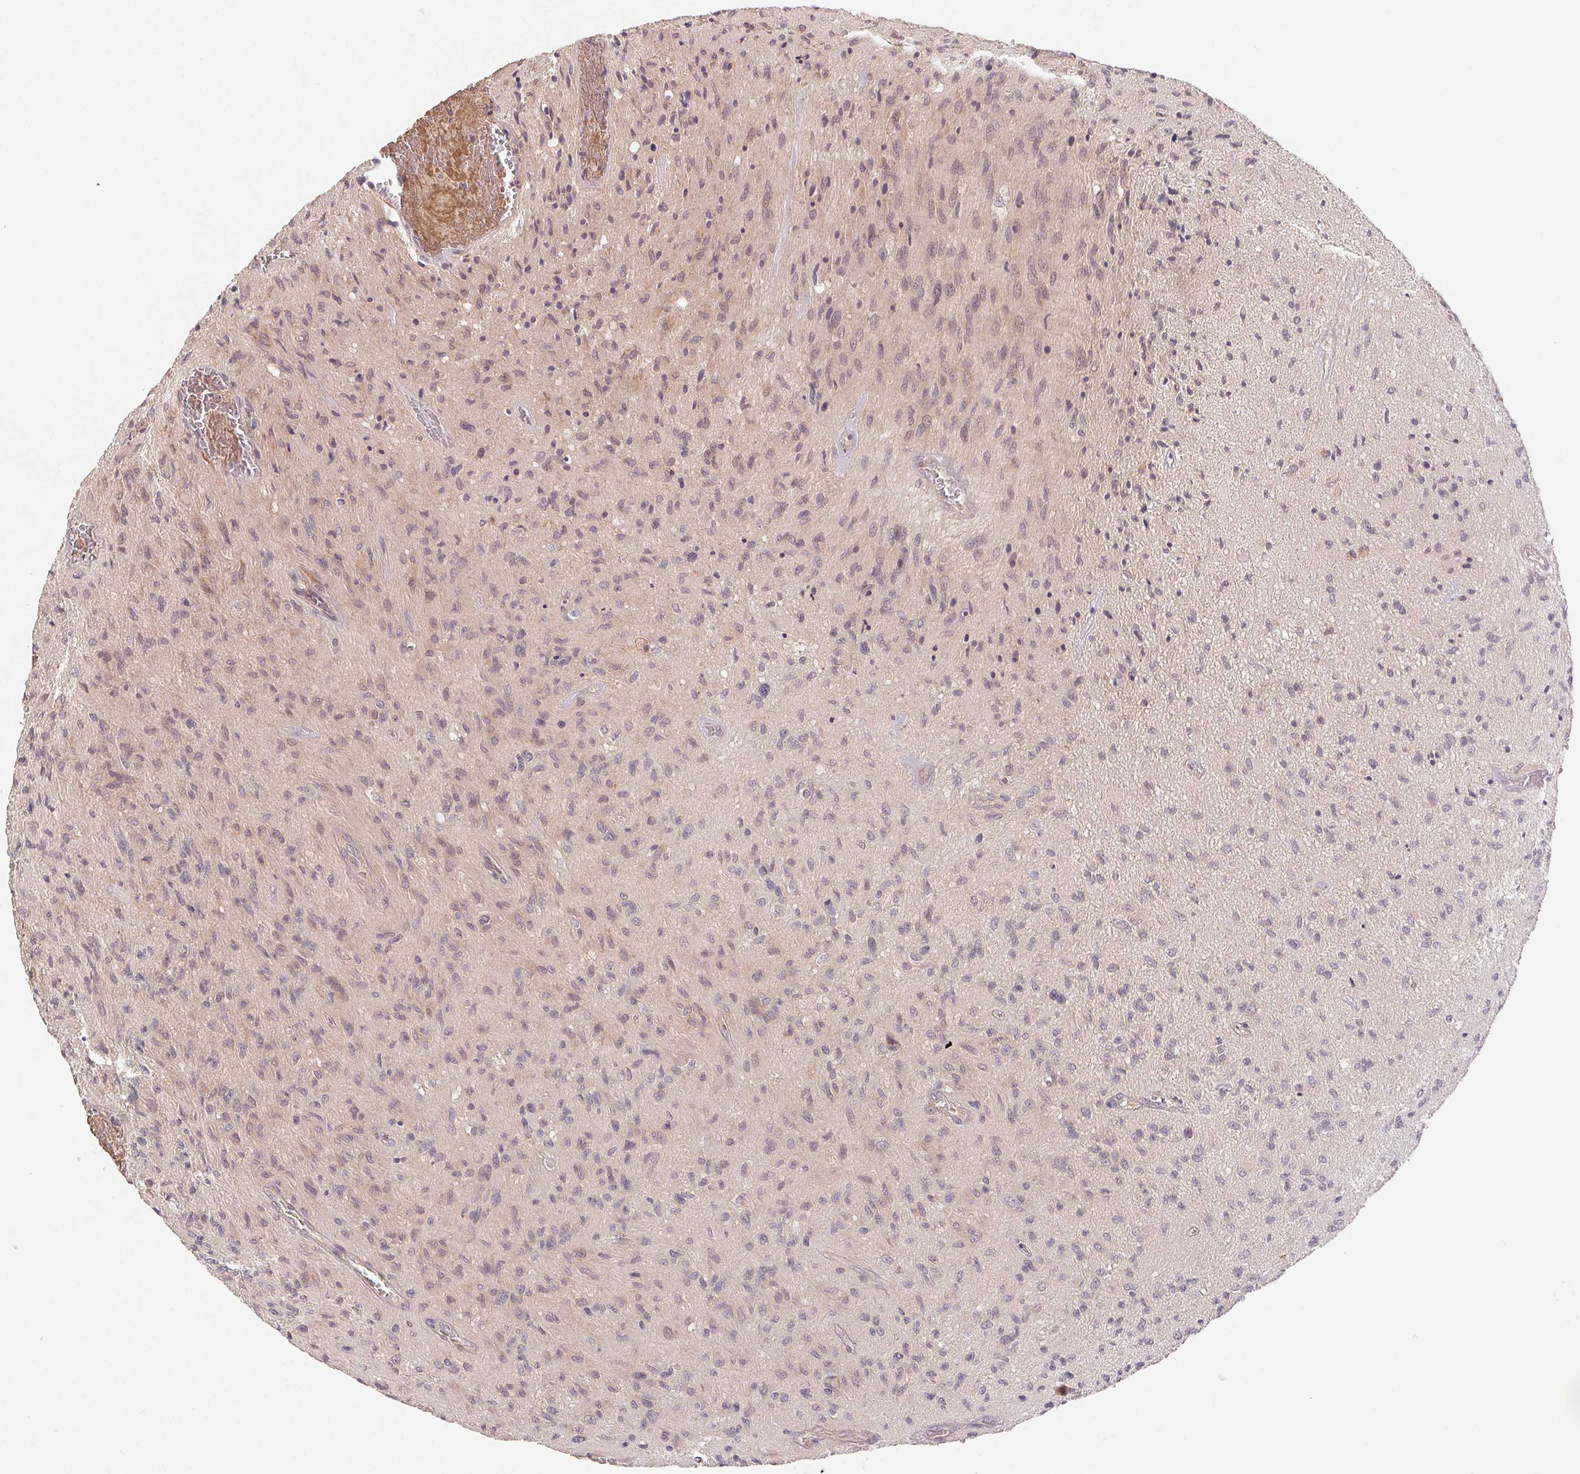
{"staining": {"intensity": "weak", "quantity": "<25%", "location": "cytoplasmic/membranous"}, "tissue": "glioma", "cell_type": "Tumor cells", "image_type": "cancer", "snomed": [{"axis": "morphology", "description": "Glioma, malignant, High grade"}, {"axis": "topography", "description": "Brain"}], "caption": "Protein analysis of malignant glioma (high-grade) reveals no significant staining in tumor cells.", "gene": "MAPKAPK2", "patient": {"sex": "male", "age": 54}}